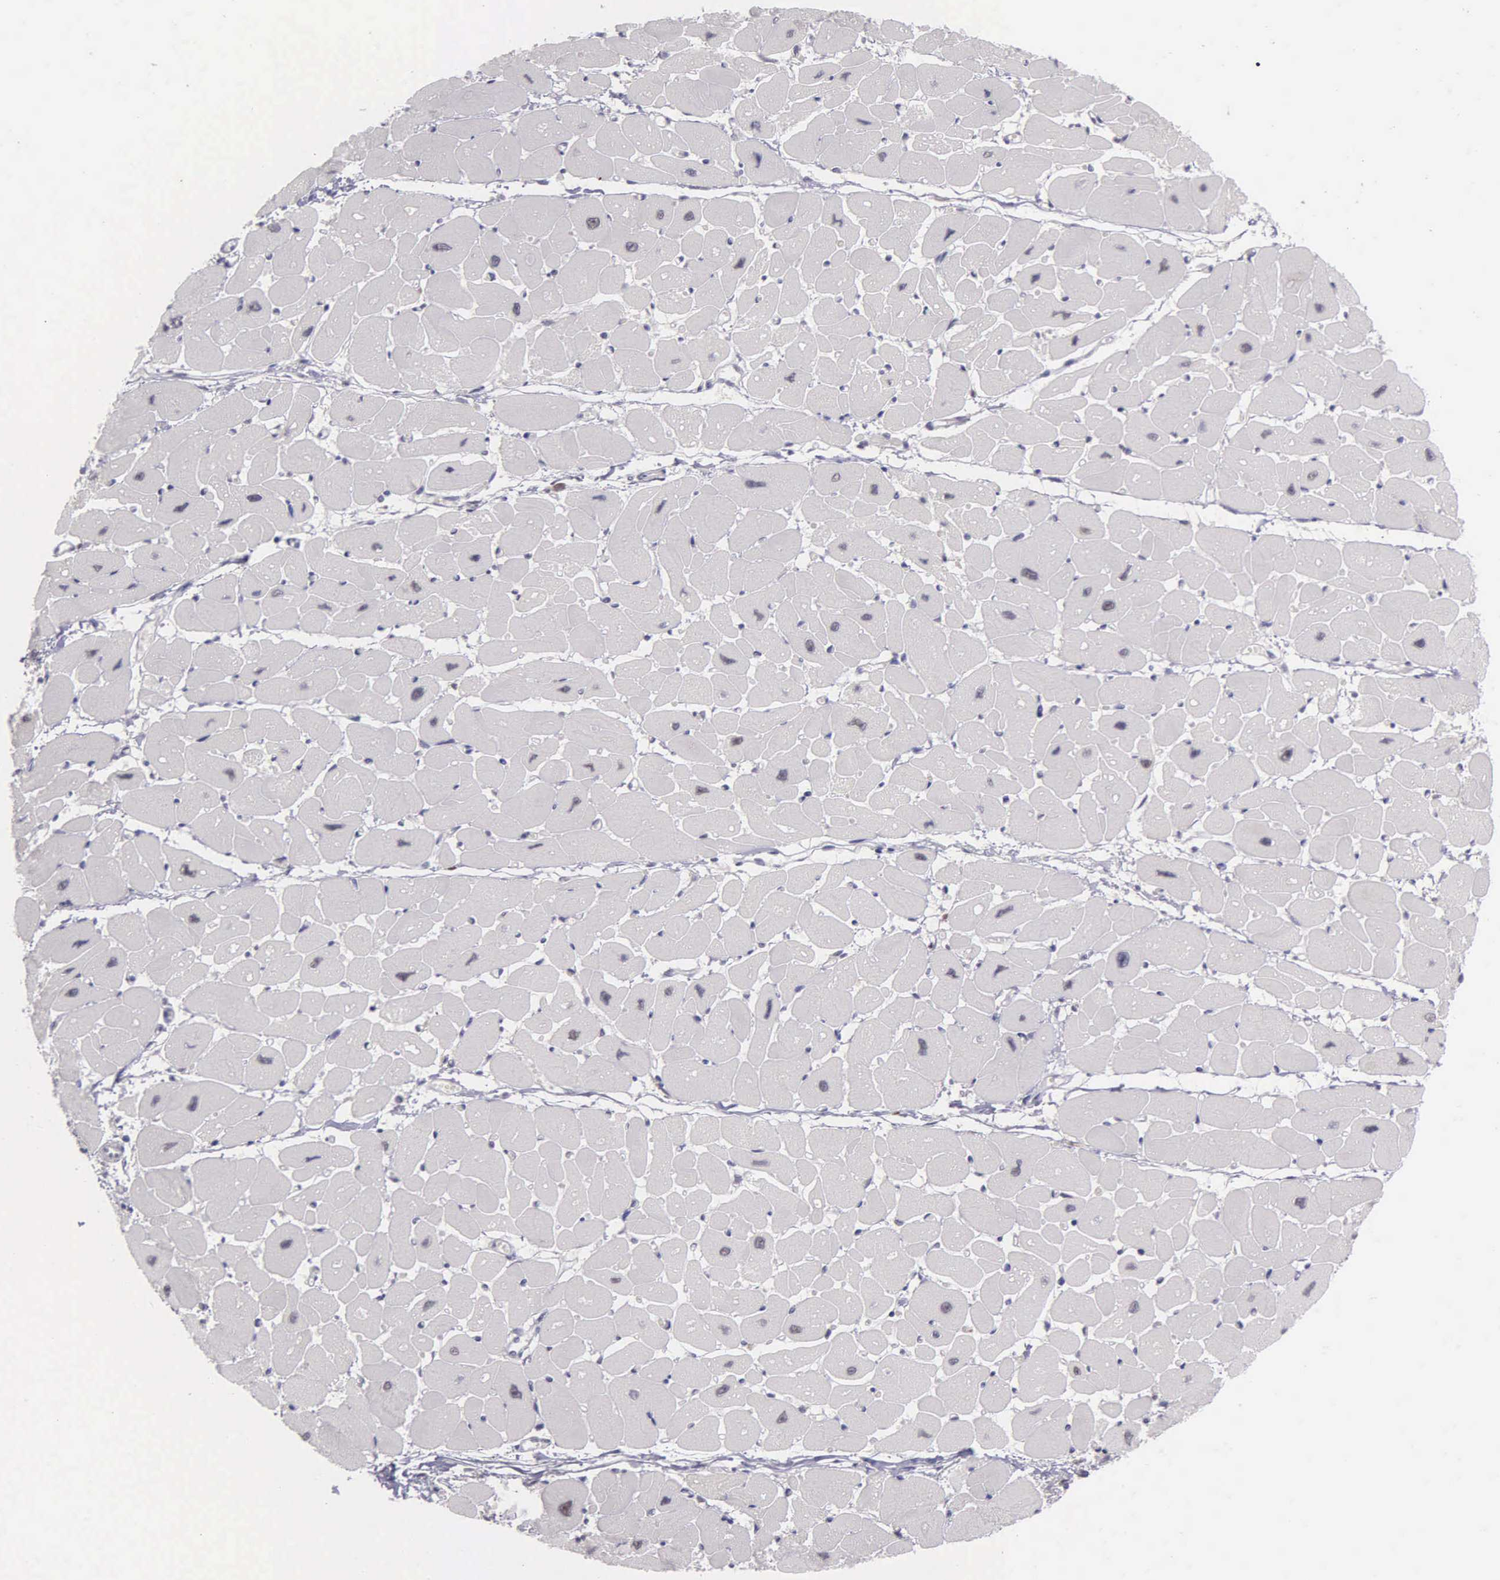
{"staining": {"intensity": "negative", "quantity": "none", "location": "none"}, "tissue": "heart muscle", "cell_type": "Cardiomyocytes", "image_type": "normal", "snomed": [{"axis": "morphology", "description": "Normal tissue, NOS"}, {"axis": "topography", "description": "Heart"}], "caption": "Protein analysis of benign heart muscle displays no significant staining in cardiomyocytes.", "gene": "UBR7", "patient": {"sex": "female", "age": 54}}